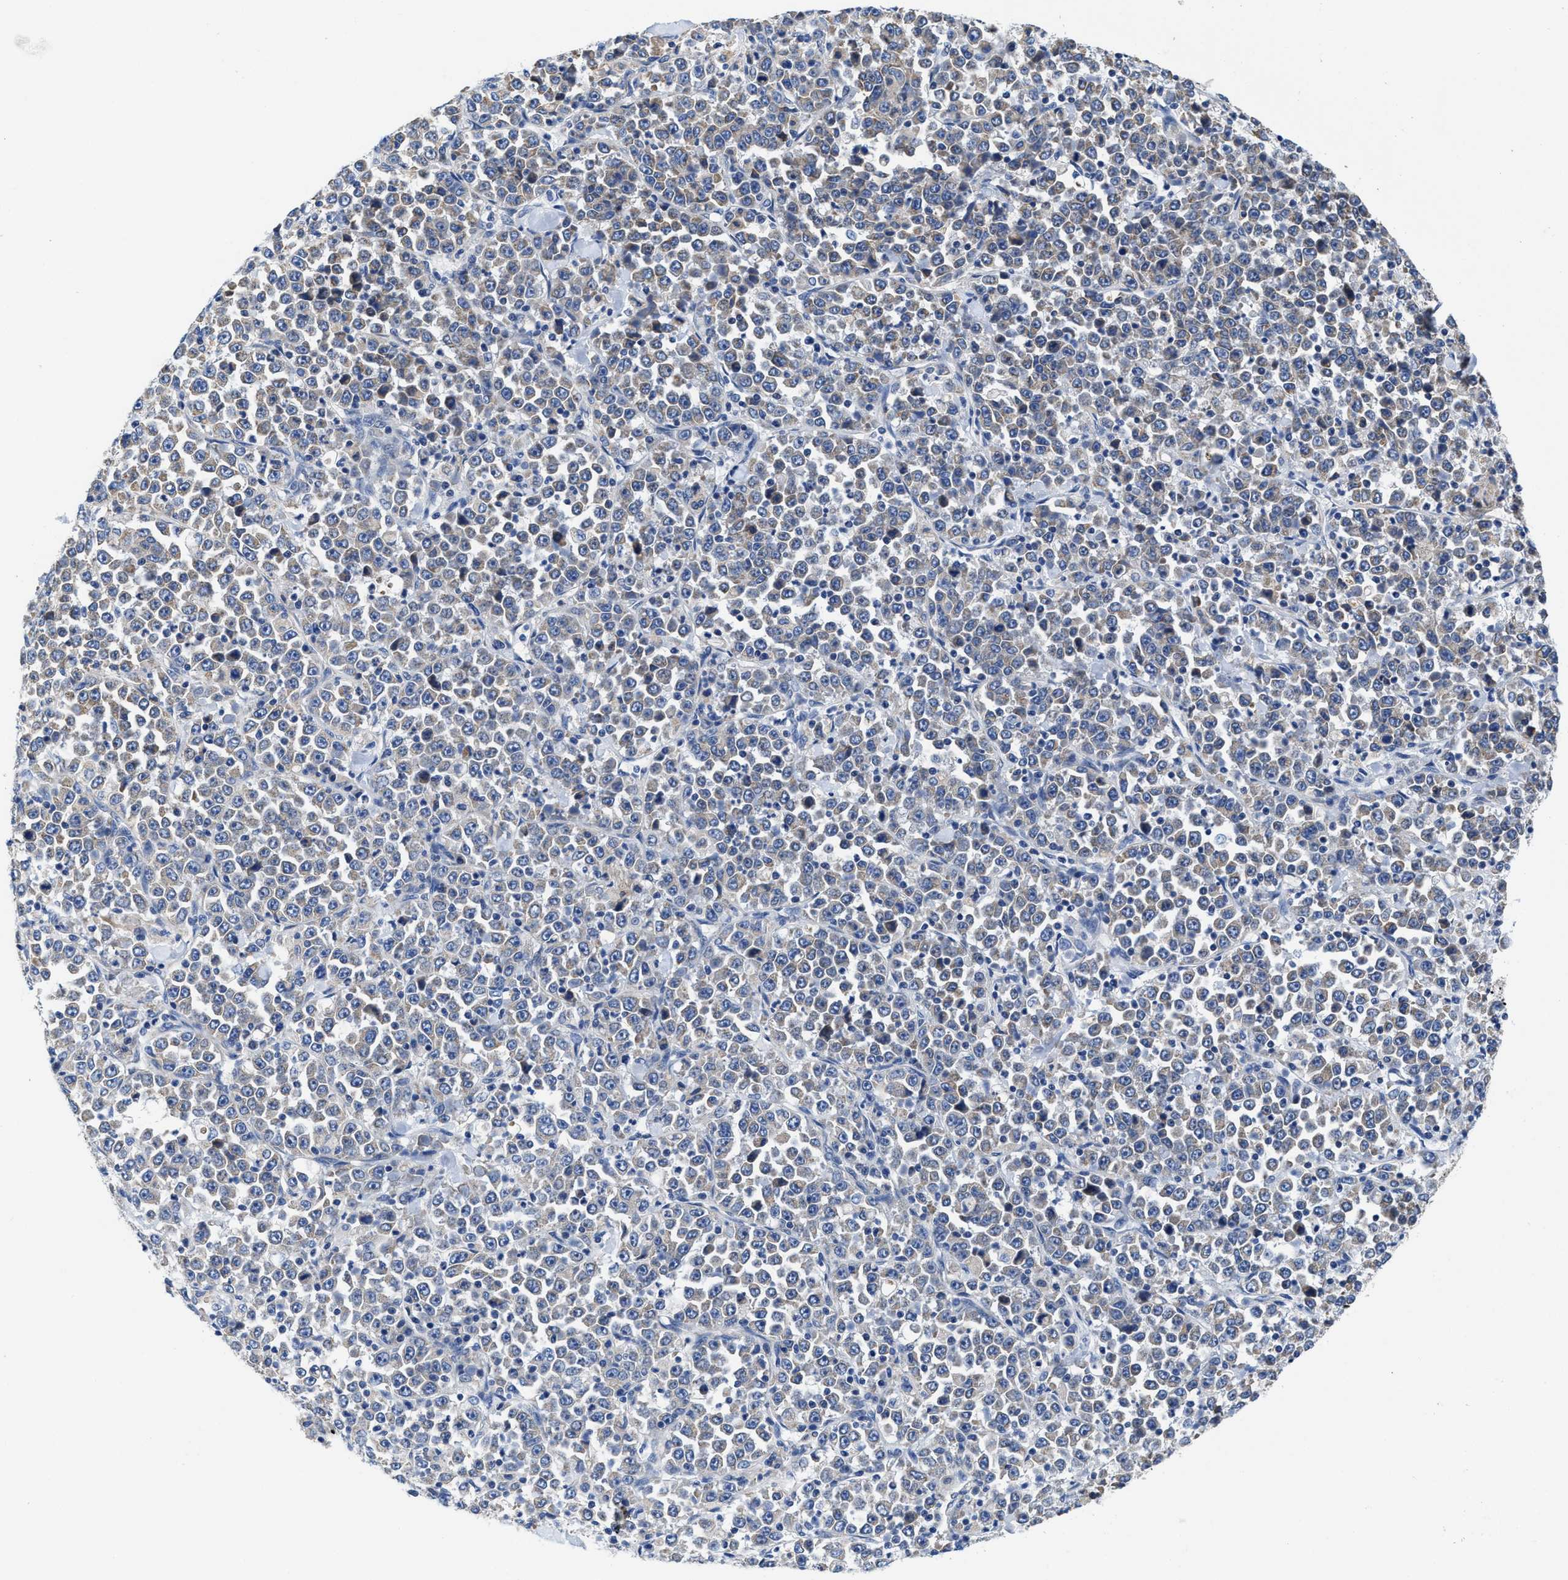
{"staining": {"intensity": "negative", "quantity": "none", "location": "none"}, "tissue": "stomach cancer", "cell_type": "Tumor cells", "image_type": "cancer", "snomed": [{"axis": "morphology", "description": "Normal tissue, NOS"}, {"axis": "morphology", "description": "Adenocarcinoma, NOS"}, {"axis": "topography", "description": "Stomach, upper"}, {"axis": "topography", "description": "Stomach"}], "caption": "Tumor cells are negative for protein expression in human stomach adenocarcinoma. (Stains: DAB (3,3'-diaminobenzidine) IHC with hematoxylin counter stain, Microscopy: brightfield microscopy at high magnification).", "gene": "TMEM30A", "patient": {"sex": "male", "age": 59}}